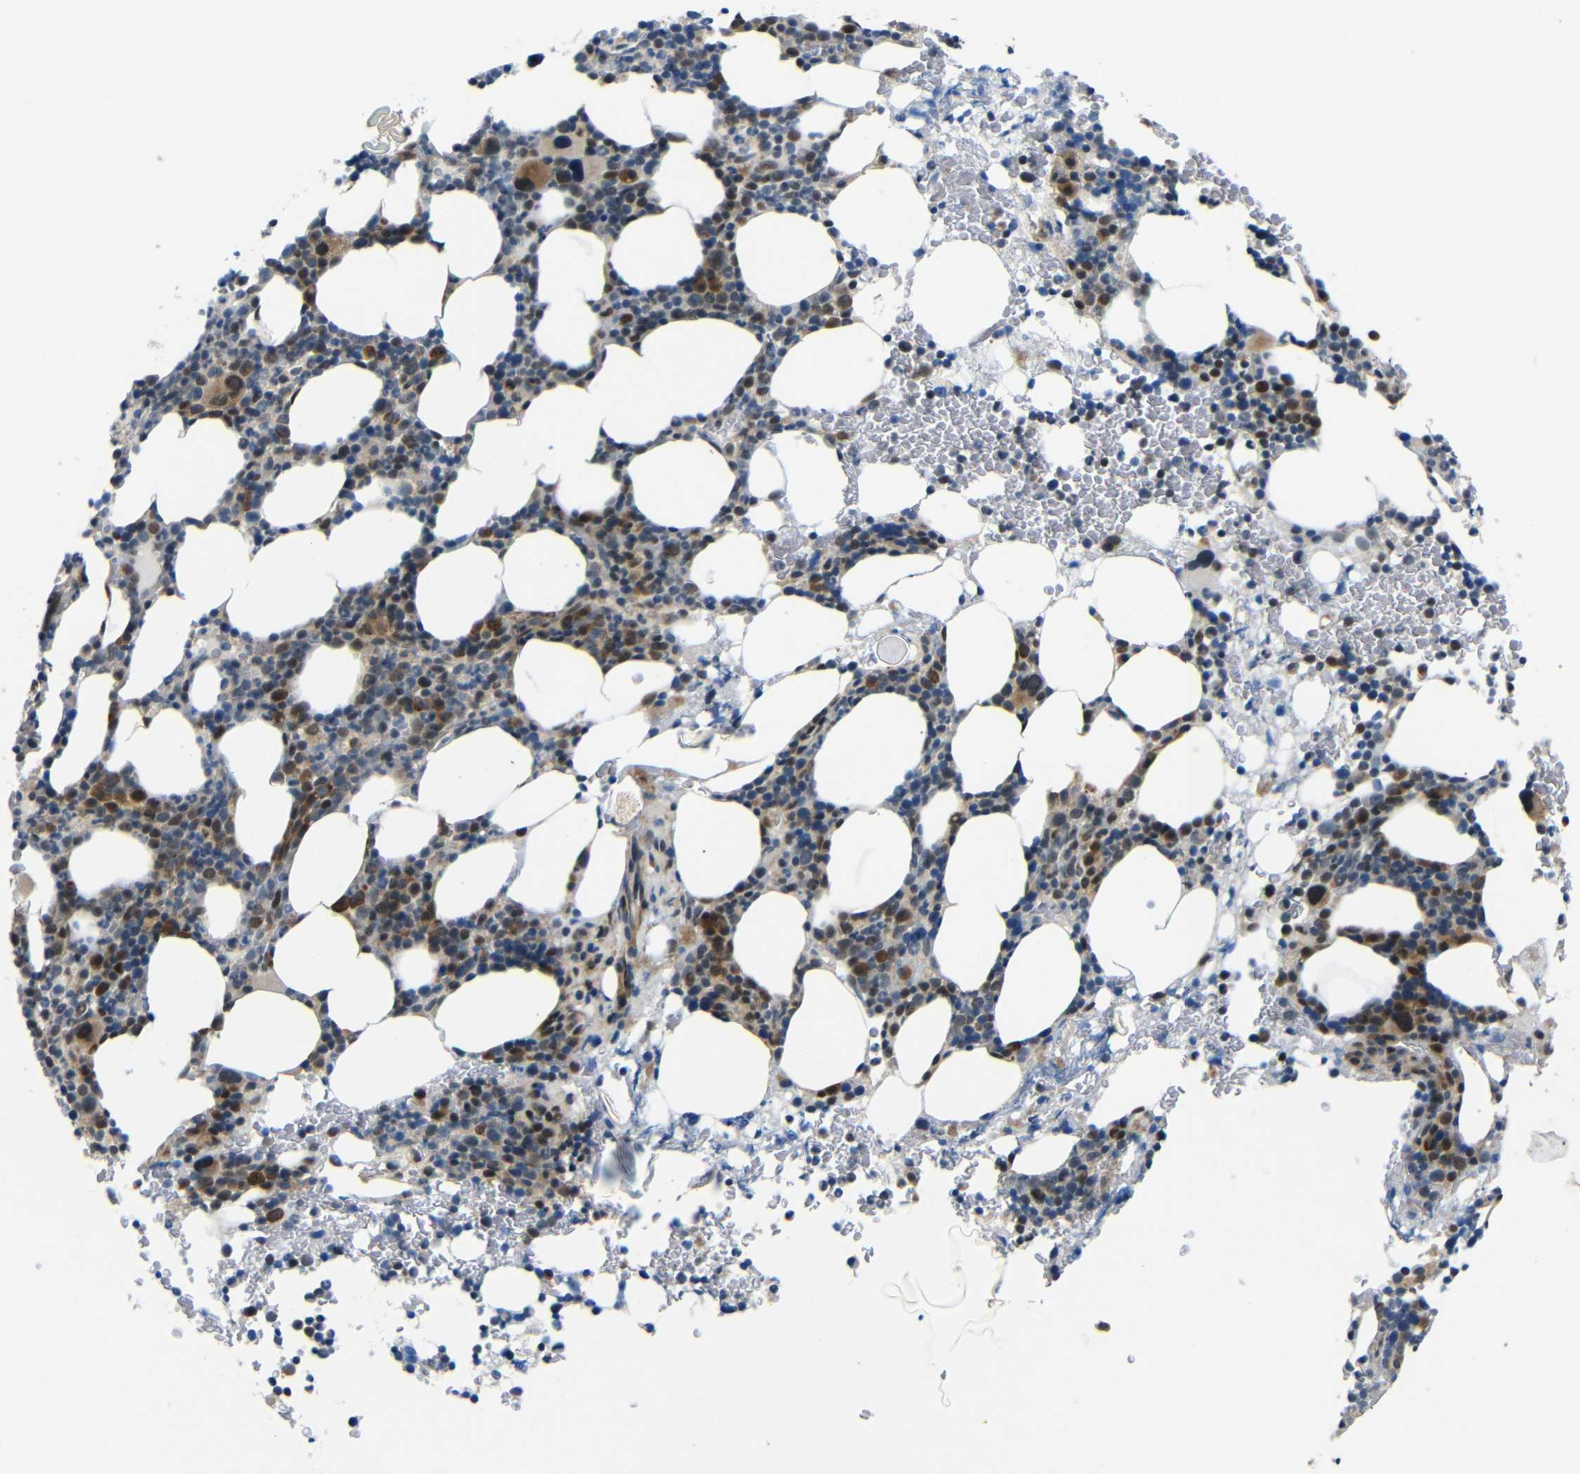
{"staining": {"intensity": "moderate", "quantity": "25%-75%", "location": "cytoplasmic/membranous,nuclear"}, "tissue": "bone marrow", "cell_type": "Hematopoietic cells", "image_type": "normal", "snomed": [{"axis": "morphology", "description": "Normal tissue, NOS"}, {"axis": "morphology", "description": "Inflammation, NOS"}, {"axis": "topography", "description": "Bone marrow"}], "caption": "An image of bone marrow stained for a protein exhibits moderate cytoplasmic/membranous,nuclear brown staining in hematopoietic cells. The staining was performed using DAB, with brown indicating positive protein expression. Nuclei are stained blue with hematoxylin.", "gene": "SYDE1", "patient": {"sex": "female", "age": 84}}